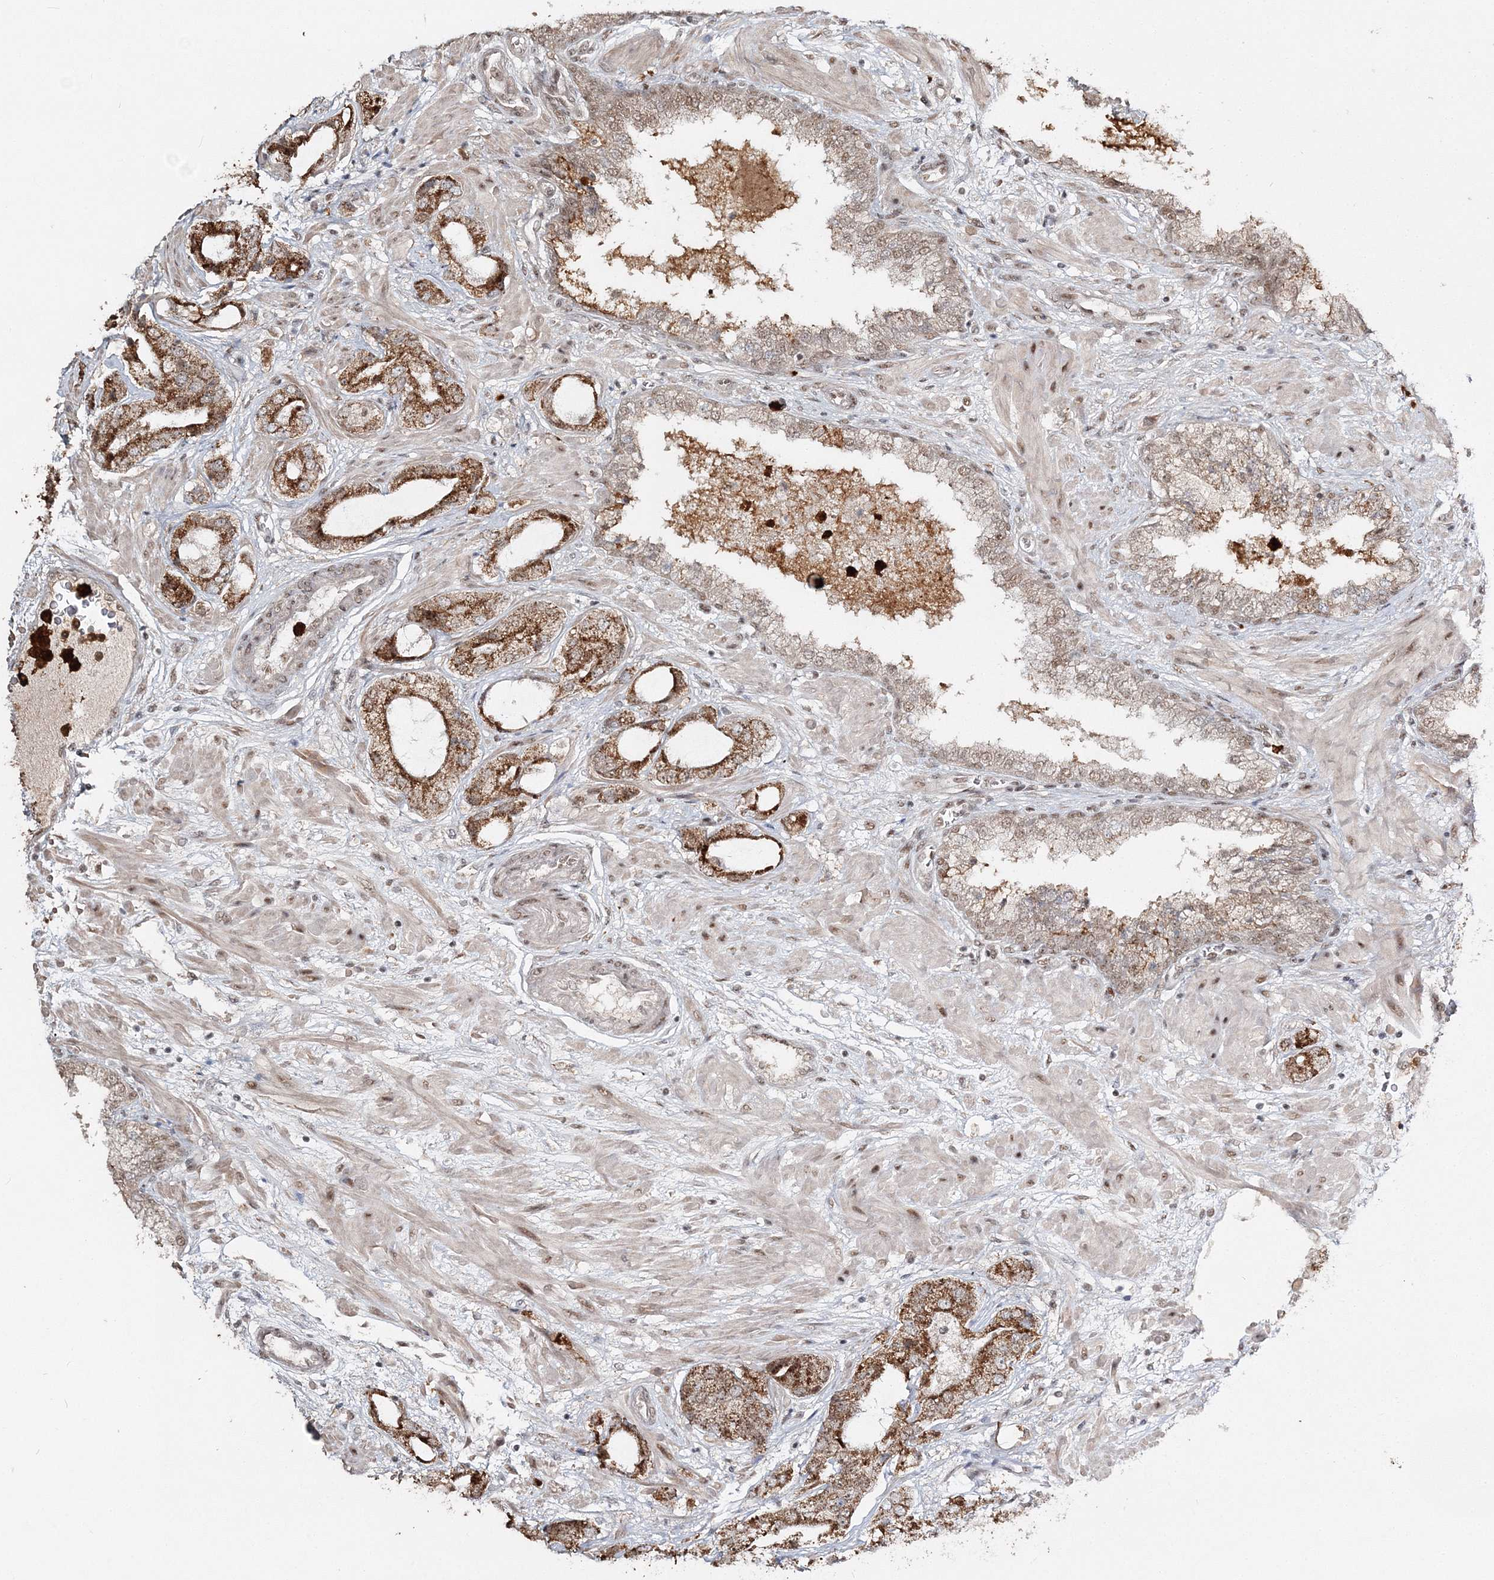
{"staining": {"intensity": "strong", "quantity": ">75%", "location": "cytoplasmic/membranous"}, "tissue": "prostate cancer", "cell_type": "Tumor cells", "image_type": "cancer", "snomed": [{"axis": "morphology", "description": "Normal tissue, NOS"}, {"axis": "morphology", "description": "Adenocarcinoma, High grade"}, {"axis": "topography", "description": "Prostate"}, {"axis": "topography", "description": "Peripheral nerve tissue"}], "caption": "Immunohistochemistry of human high-grade adenocarcinoma (prostate) shows high levels of strong cytoplasmic/membranous positivity in about >75% of tumor cells.", "gene": "QRICH1", "patient": {"sex": "male", "age": 59}}